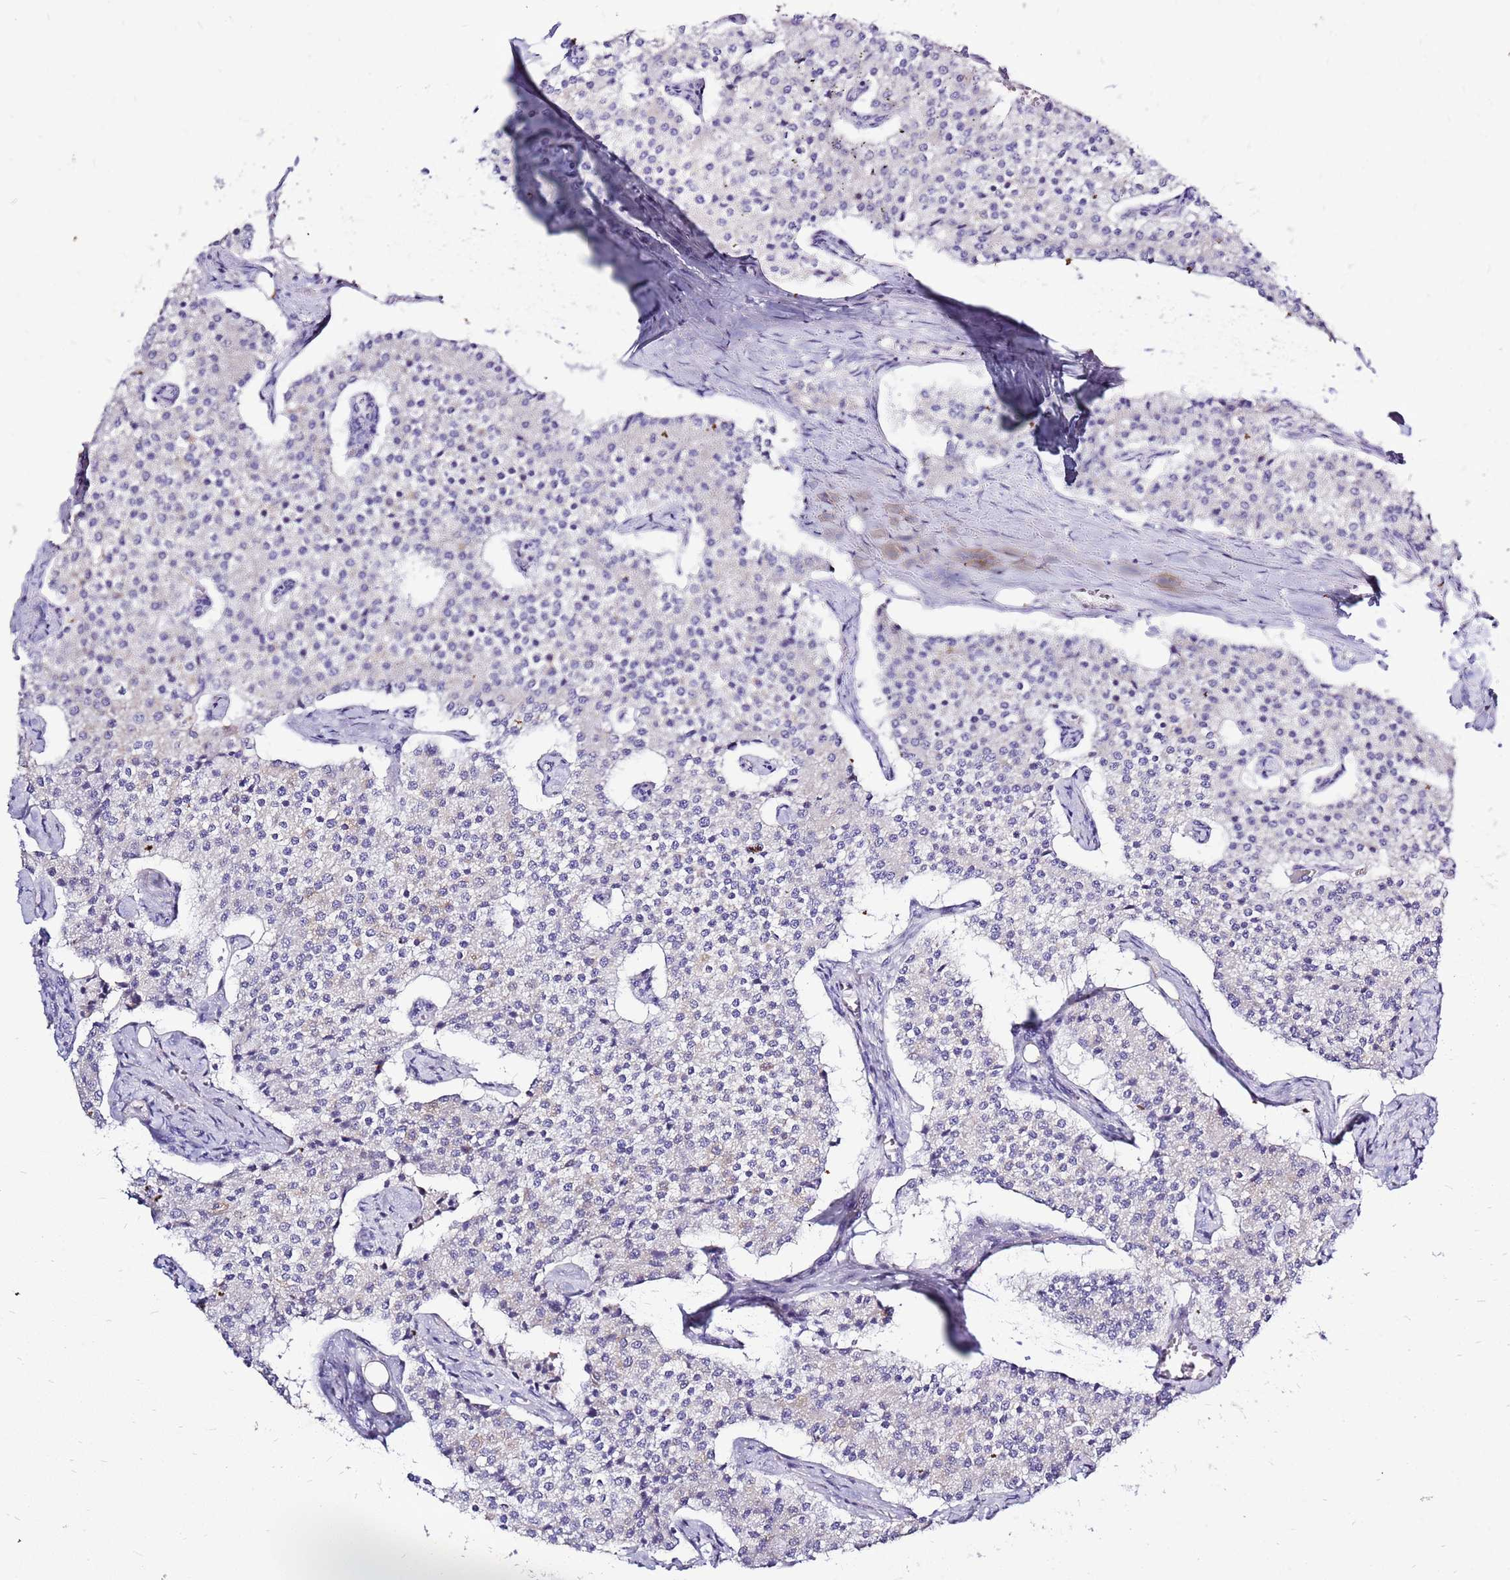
{"staining": {"intensity": "negative", "quantity": "none", "location": "none"}, "tissue": "carcinoid", "cell_type": "Tumor cells", "image_type": "cancer", "snomed": [{"axis": "morphology", "description": "Carcinoid, malignant, NOS"}, {"axis": "topography", "description": "Colon"}], "caption": "This is an immunohistochemistry histopathology image of human carcinoid. There is no staining in tumor cells.", "gene": "IGF1R", "patient": {"sex": "female", "age": 52}}